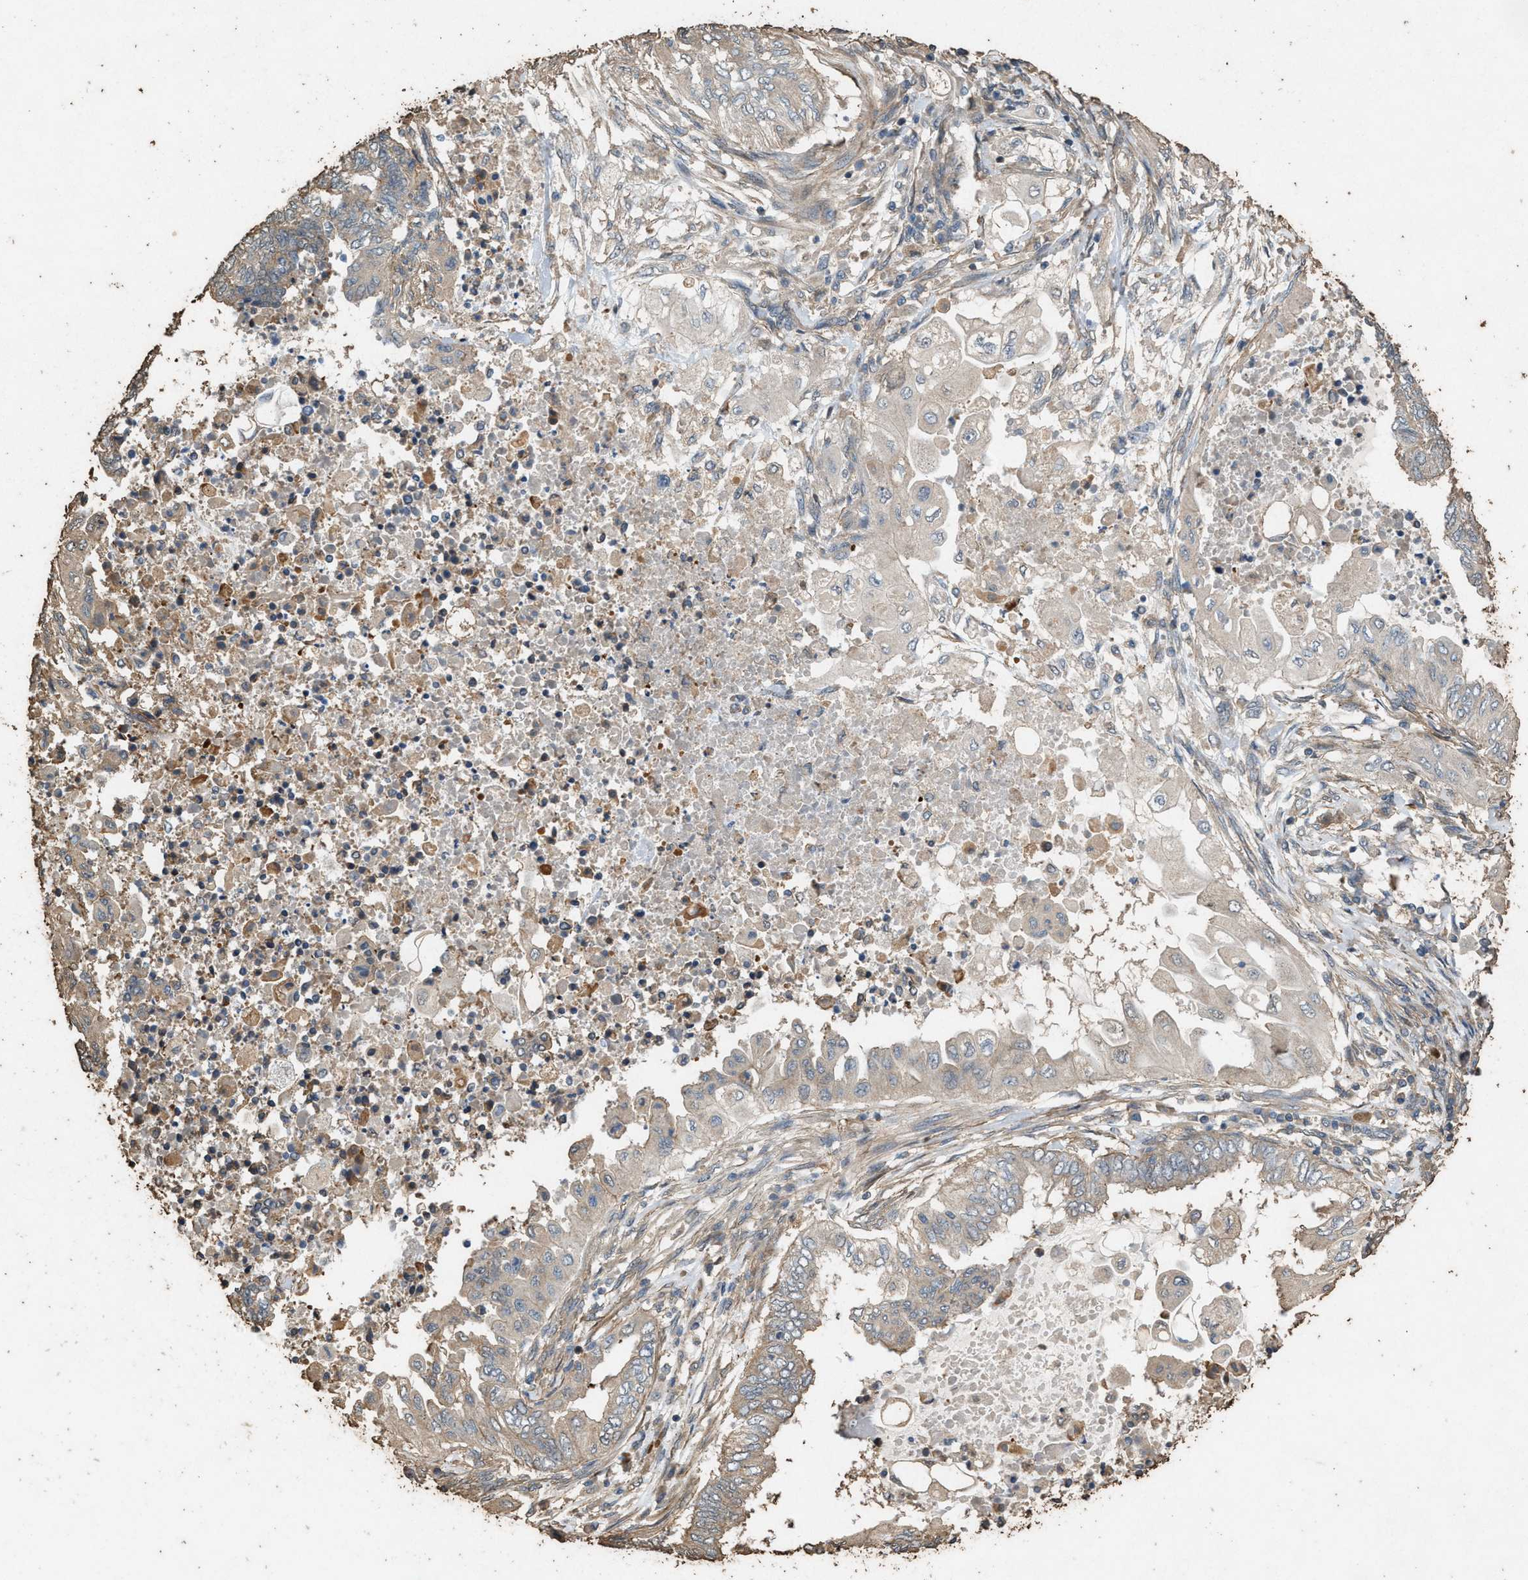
{"staining": {"intensity": "weak", "quantity": "25%-75%", "location": "cytoplasmic/membranous"}, "tissue": "endometrial cancer", "cell_type": "Tumor cells", "image_type": "cancer", "snomed": [{"axis": "morphology", "description": "Adenocarcinoma, NOS"}, {"axis": "topography", "description": "Uterus"}, {"axis": "topography", "description": "Endometrium"}], "caption": "Endometrial adenocarcinoma stained with DAB immunohistochemistry (IHC) displays low levels of weak cytoplasmic/membranous positivity in approximately 25%-75% of tumor cells. (brown staining indicates protein expression, while blue staining denotes nuclei).", "gene": "DCAF7", "patient": {"sex": "female", "age": 70}}